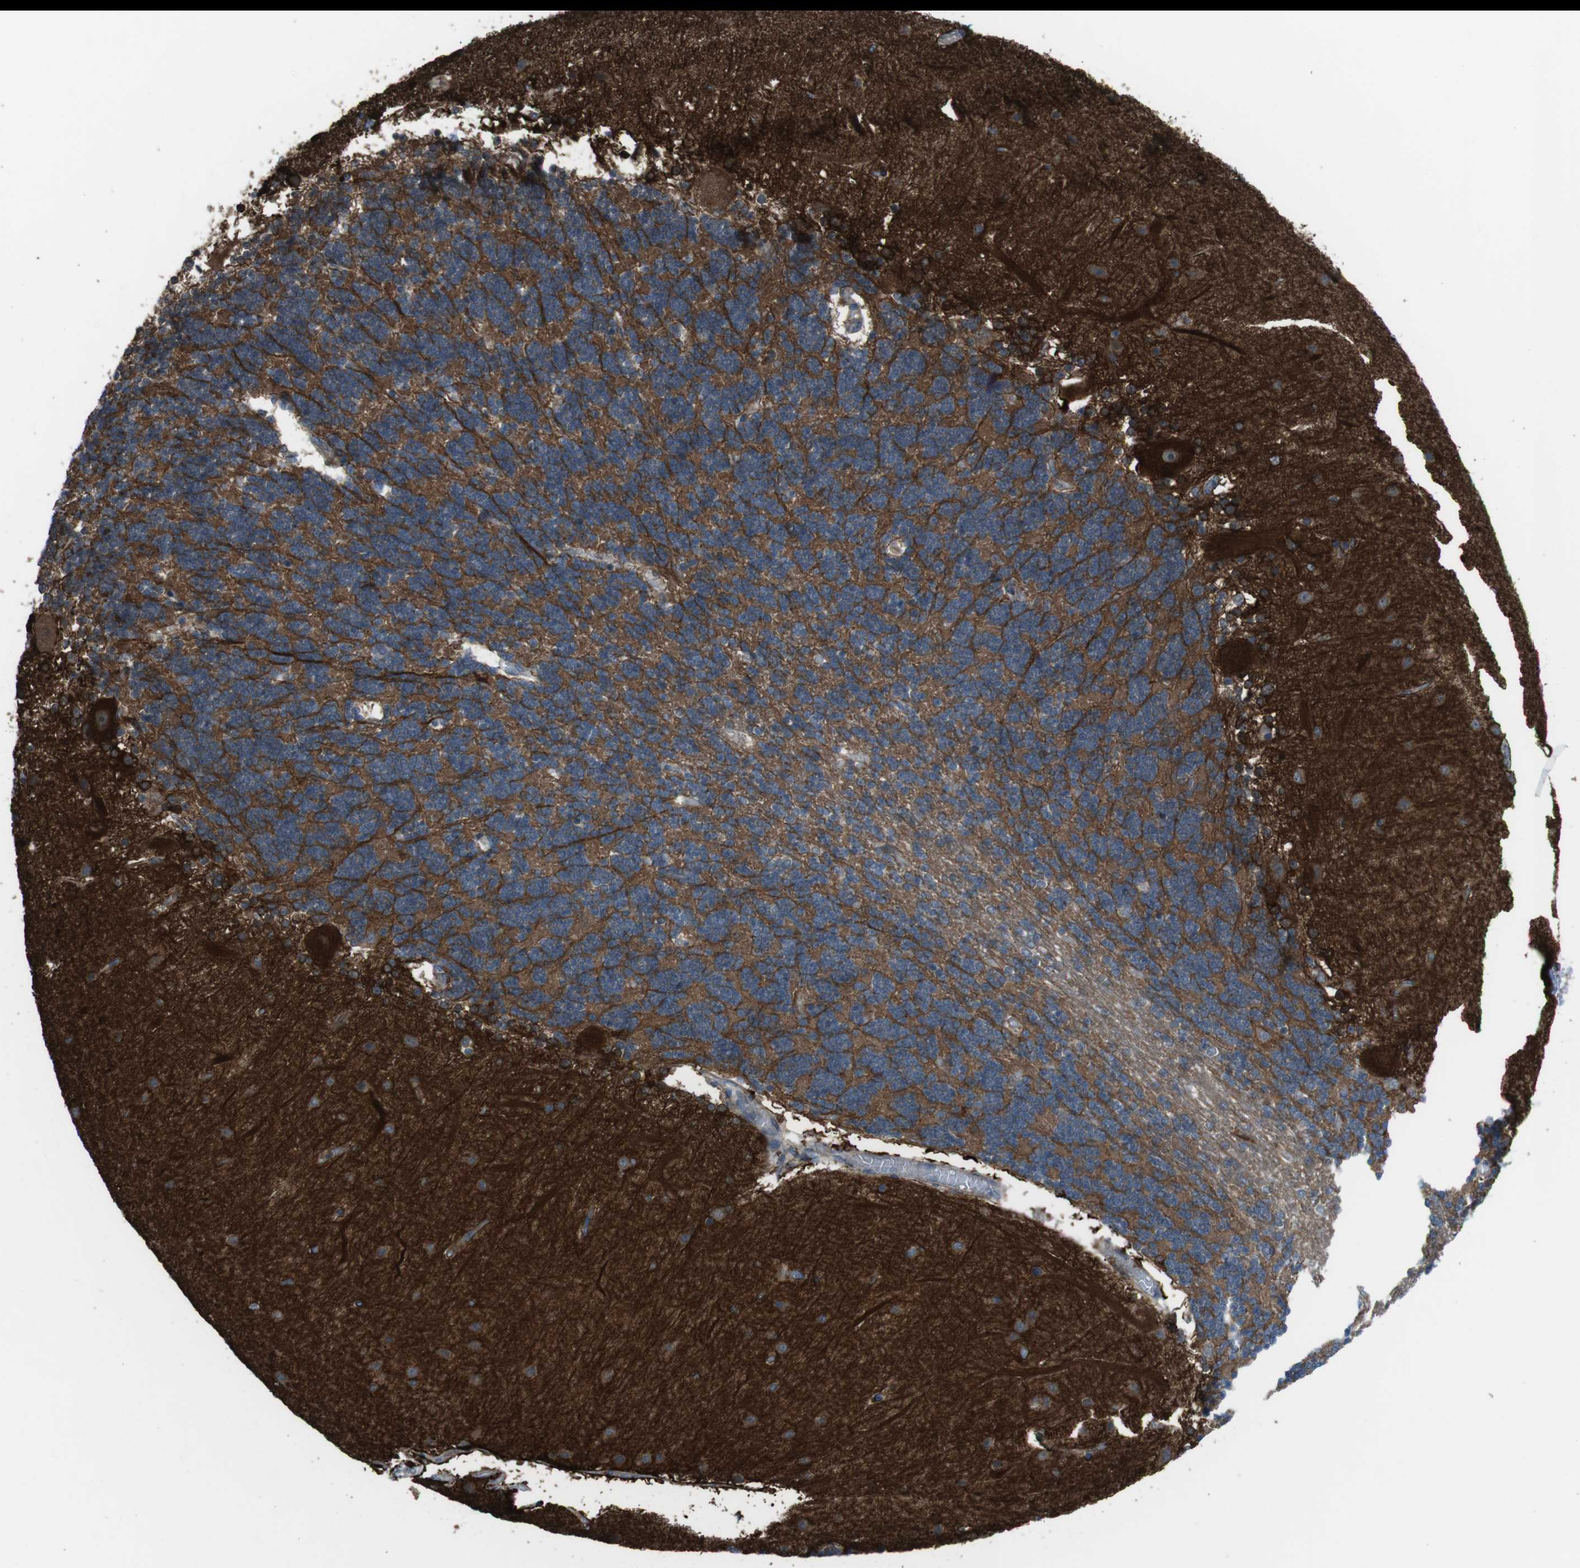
{"staining": {"intensity": "moderate", "quantity": ">75%", "location": "cytoplasmic/membranous"}, "tissue": "cerebellum", "cell_type": "Cells in granular layer", "image_type": "normal", "snomed": [{"axis": "morphology", "description": "Normal tissue, NOS"}, {"axis": "topography", "description": "Cerebellum"}], "caption": "Cerebellum stained with immunohistochemistry (IHC) demonstrates moderate cytoplasmic/membranous staining in about >75% of cells in granular layer.", "gene": "ANK2", "patient": {"sex": "female", "age": 54}}